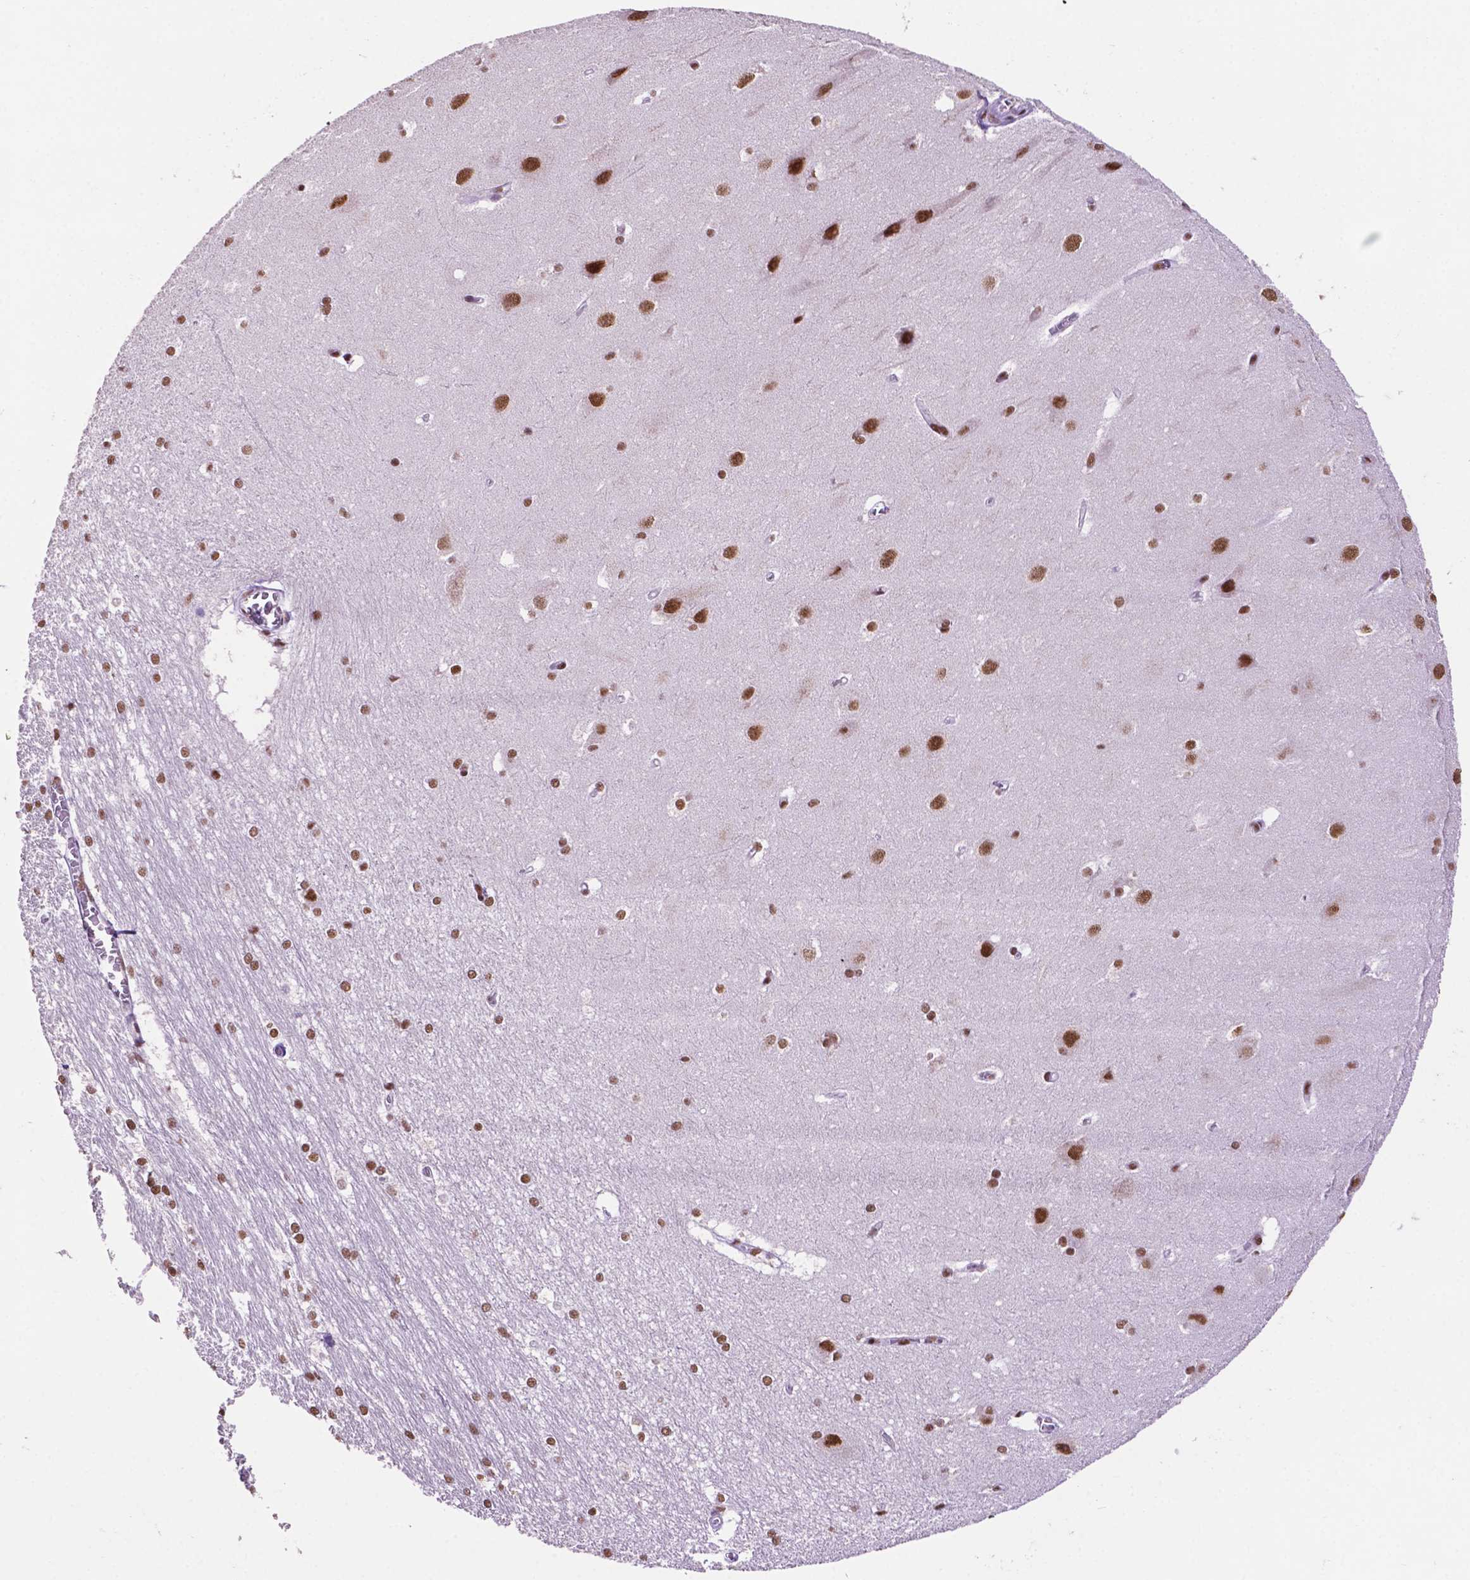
{"staining": {"intensity": "moderate", "quantity": "25%-75%", "location": "nuclear"}, "tissue": "hippocampus", "cell_type": "Glial cells", "image_type": "normal", "snomed": [{"axis": "morphology", "description": "Normal tissue, NOS"}, {"axis": "topography", "description": "Cerebral cortex"}, {"axis": "topography", "description": "Hippocampus"}], "caption": "A high-resolution photomicrograph shows IHC staining of normal hippocampus, which shows moderate nuclear staining in approximately 25%-75% of glial cells. Immunohistochemistry (ihc) stains the protein in brown and the nuclei are stained blue.", "gene": "CCAR2", "patient": {"sex": "female", "age": 19}}